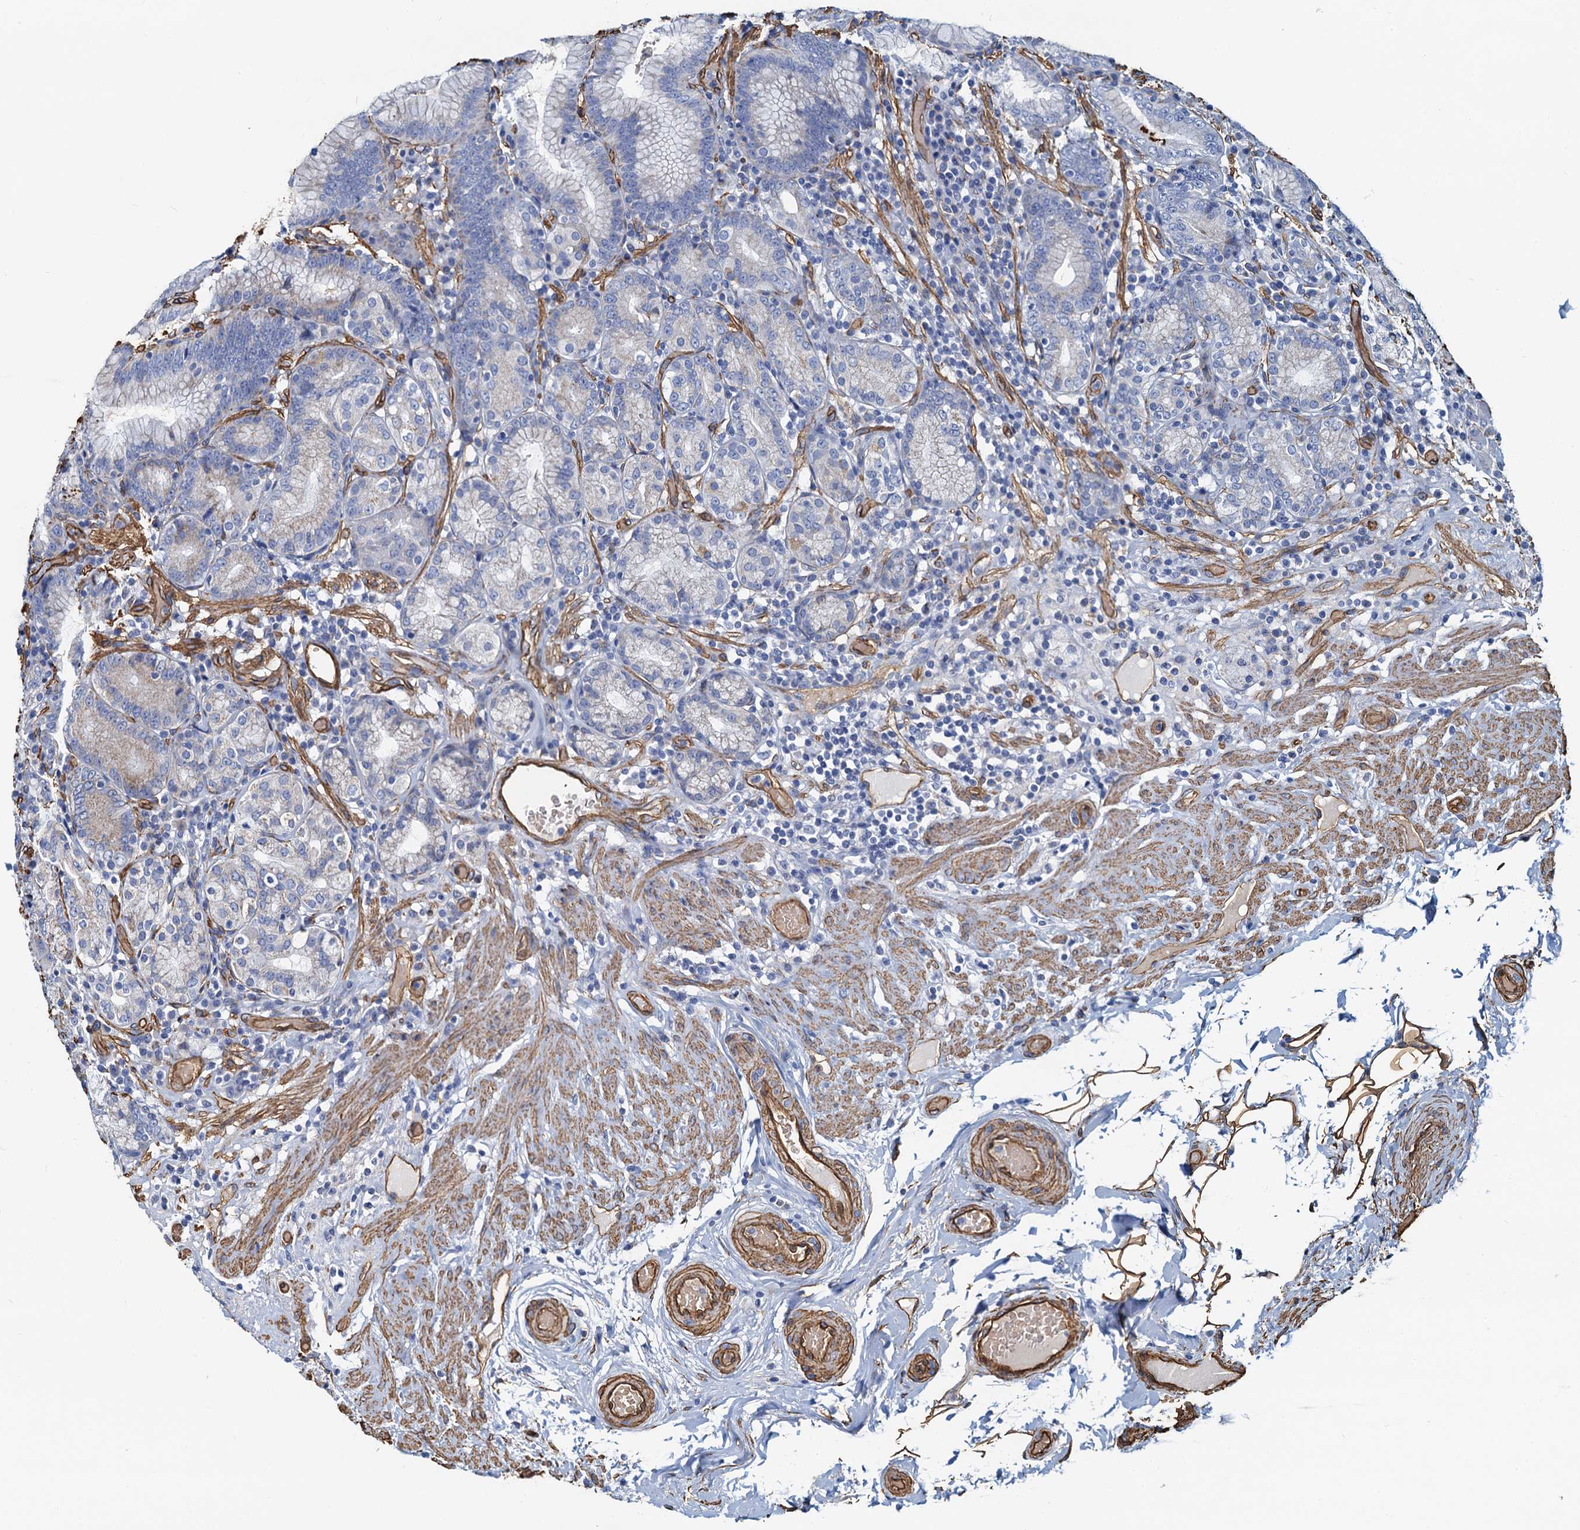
{"staining": {"intensity": "weak", "quantity": "<25%", "location": "cytoplasmic/membranous"}, "tissue": "stomach", "cell_type": "Glandular cells", "image_type": "normal", "snomed": [{"axis": "morphology", "description": "Normal tissue, NOS"}, {"axis": "topography", "description": "Stomach, upper"}, {"axis": "topography", "description": "Stomach, lower"}], "caption": "DAB (3,3'-diaminobenzidine) immunohistochemical staining of normal stomach demonstrates no significant expression in glandular cells. The staining is performed using DAB (3,3'-diaminobenzidine) brown chromogen with nuclei counter-stained in using hematoxylin.", "gene": "DGKG", "patient": {"sex": "female", "age": 76}}